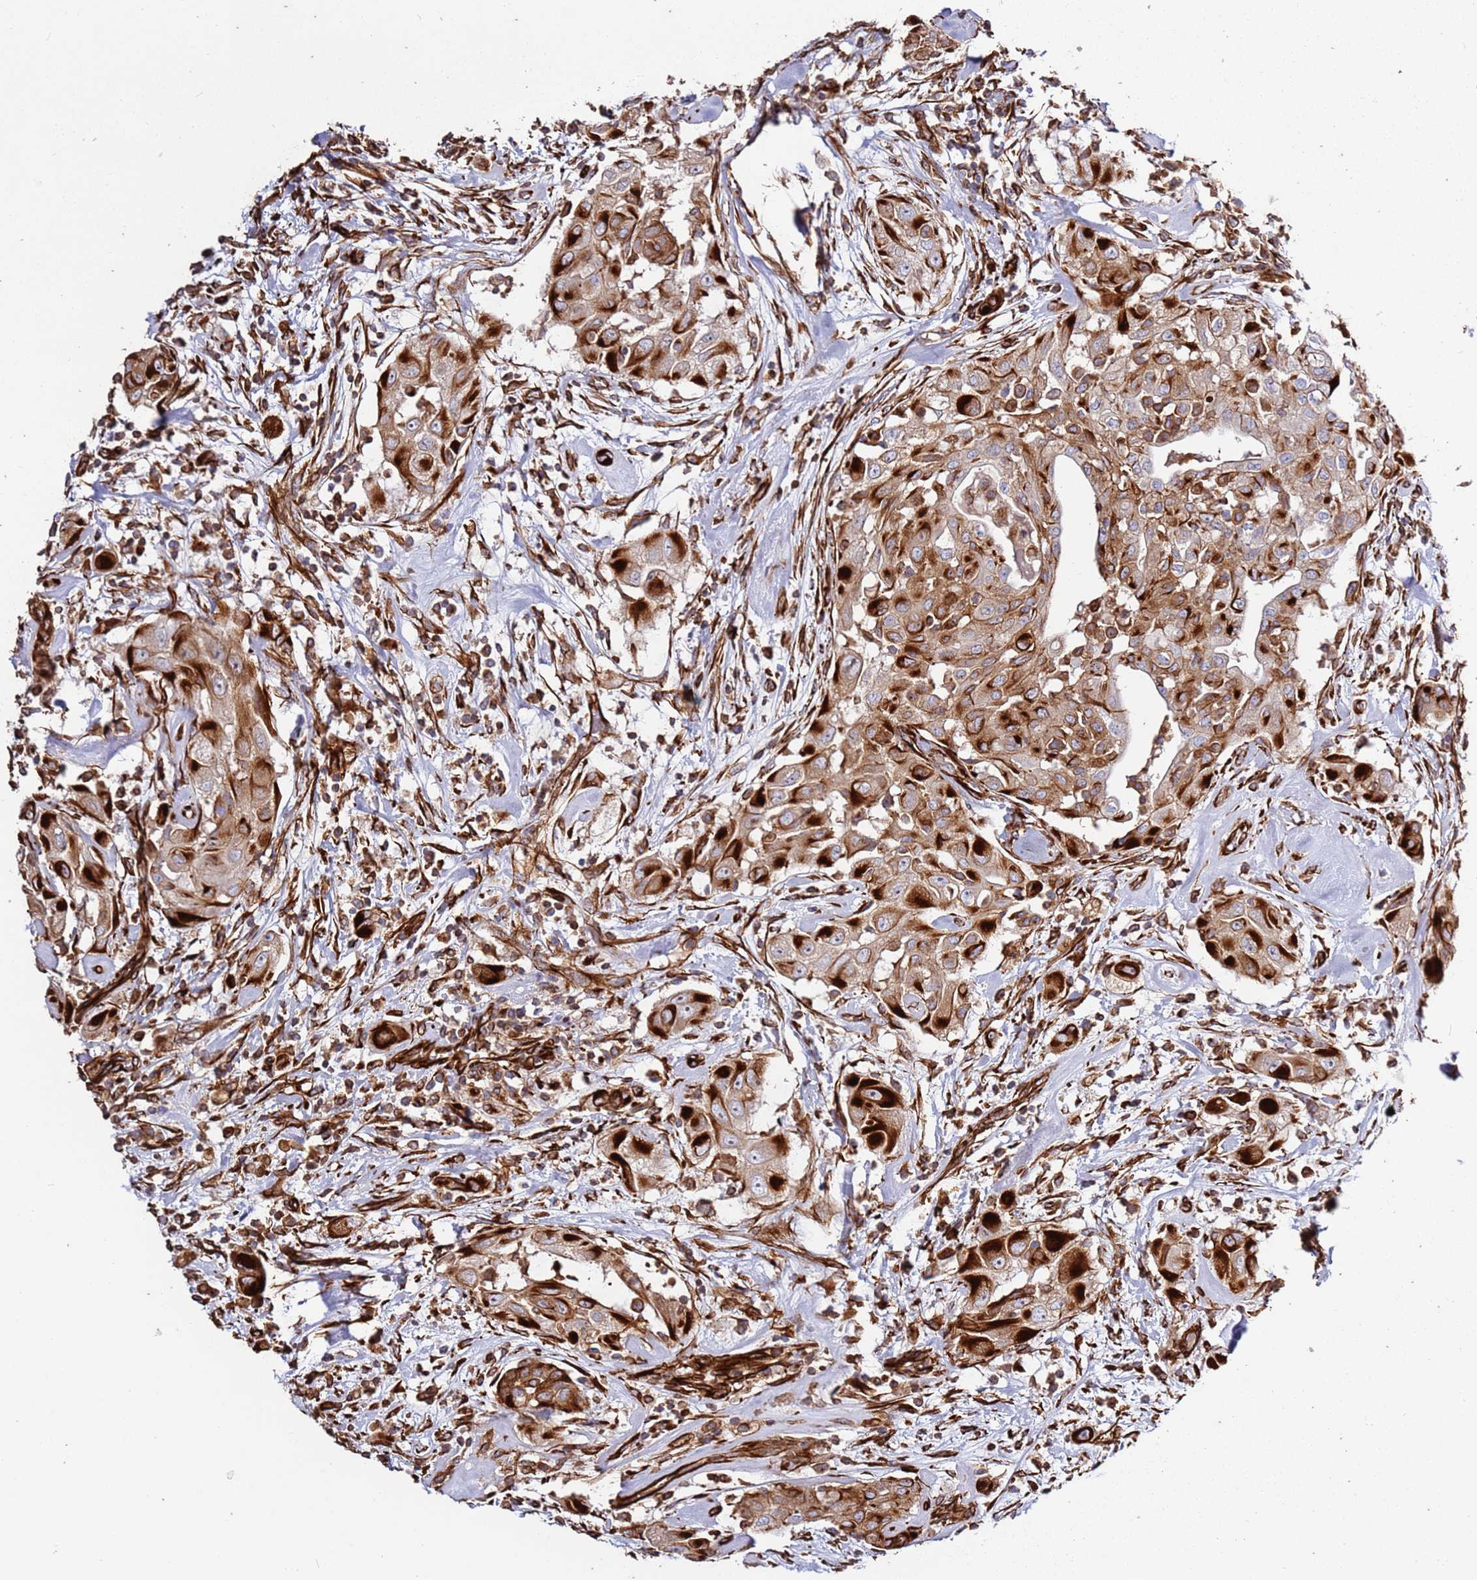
{"staining": {"intensity": "strong", "quantity": ">75%", "location": "cytoplasmic/membranous"}, "tissue": "thyroid cancer", "cell_type": "Tumor cells", "image_type": "cancer", "snomed": [{"axis": "morphology", "description": "Papillary adenocarcinoma, NOS"}, {"axis": "topography", "description": "Thyroid gland"}], "caption": "A brown stain shows strong cytoplasmic/membranous positivity of a protein in human papillary adenocarcinoma (thyroid) tumor cells. (DAB IHC, brown staining for protein, blue staining for nuclei).", "gene": "MRGPRE", "patient": {"sex": "female", "age": 59}}